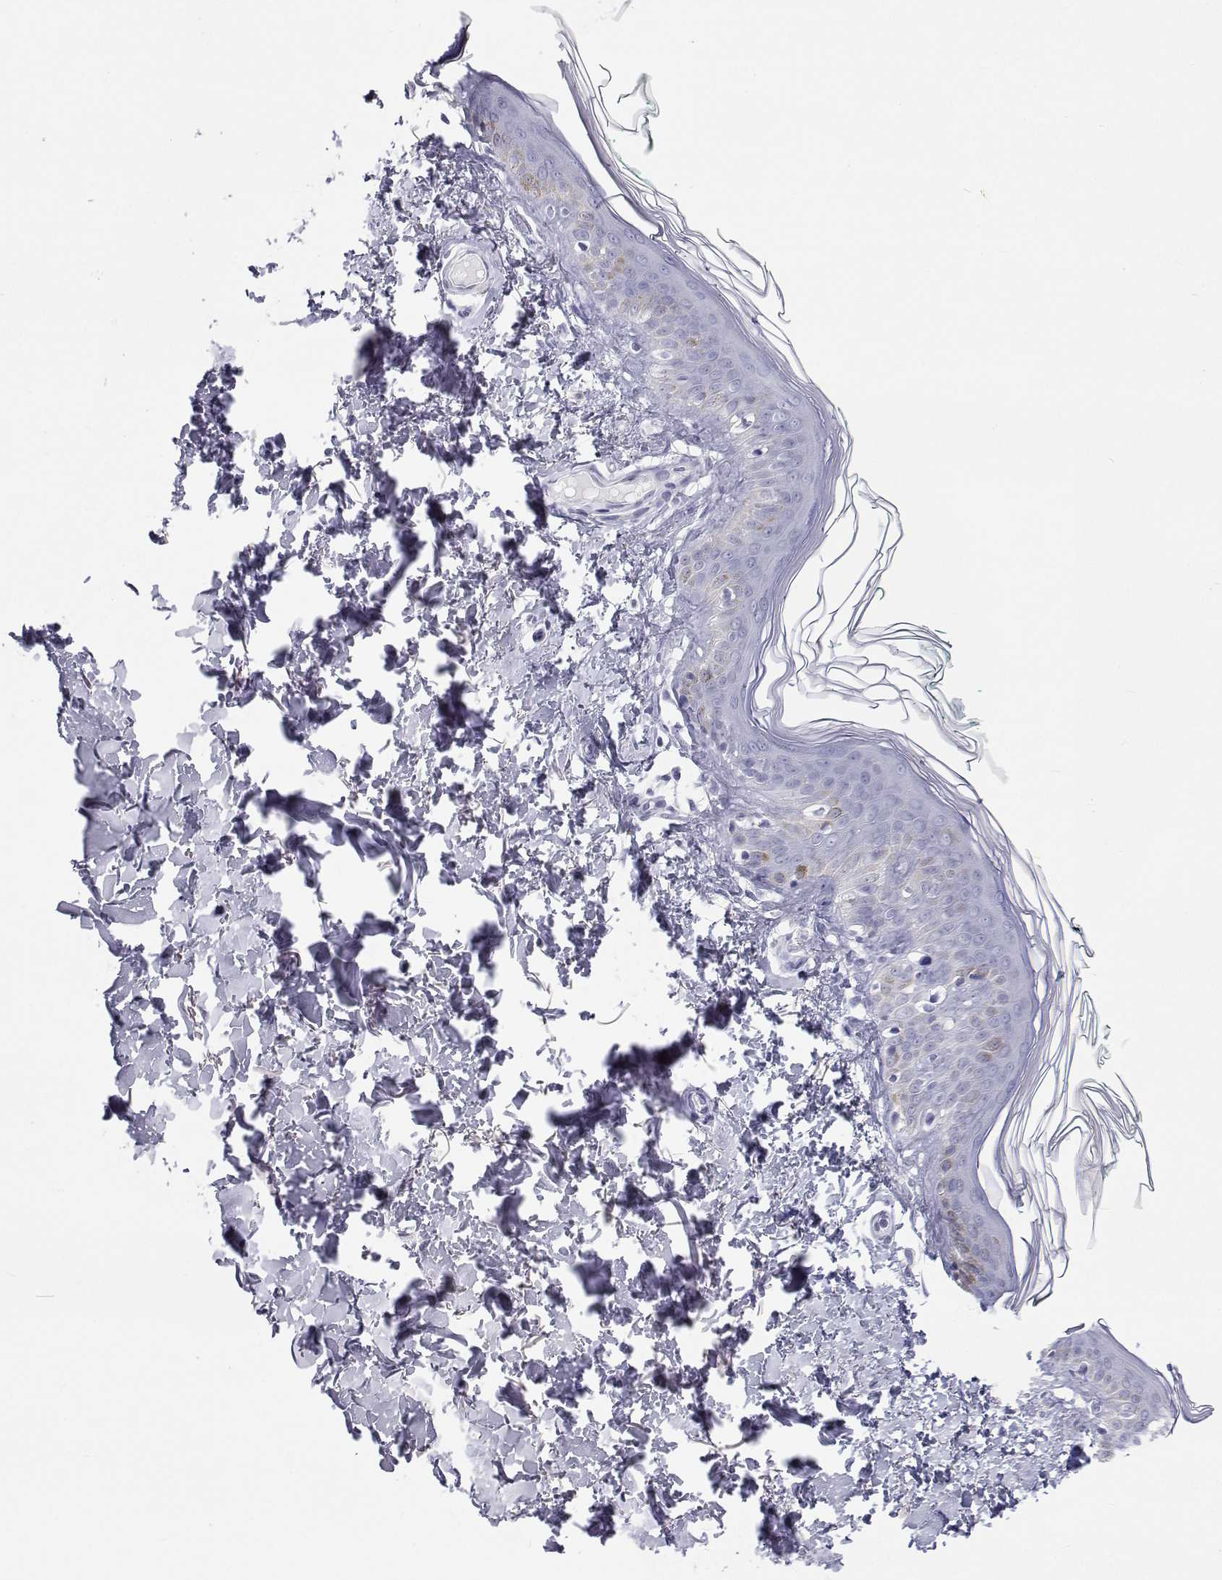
{"staining": {"intensity": "negative", "quantity": "none", "location": "none"}, "tissue": "skin", "cell_type": "Fibroblasts", "image_type": "normal", "snomed": [{"axis": "morphology", "description": "Normal tissue, NOS"}, {"axis": "topography", "description": "Skin"}, {"axis": "topography", "description": "Peripheral nerve tissue"}], "caption": "High magnification brightfield microscopy of unremarkable skin stained with DAB (brown) and counterstained with hematoxylin (blue): fibroblasts show no significant staining. (DAB (3,3'-diaminobenzidine) IHC visualized using brightfield microscopy, high magnification).", "gene": "SFTPB", "patient": {"sex": "female", "age": 45}}